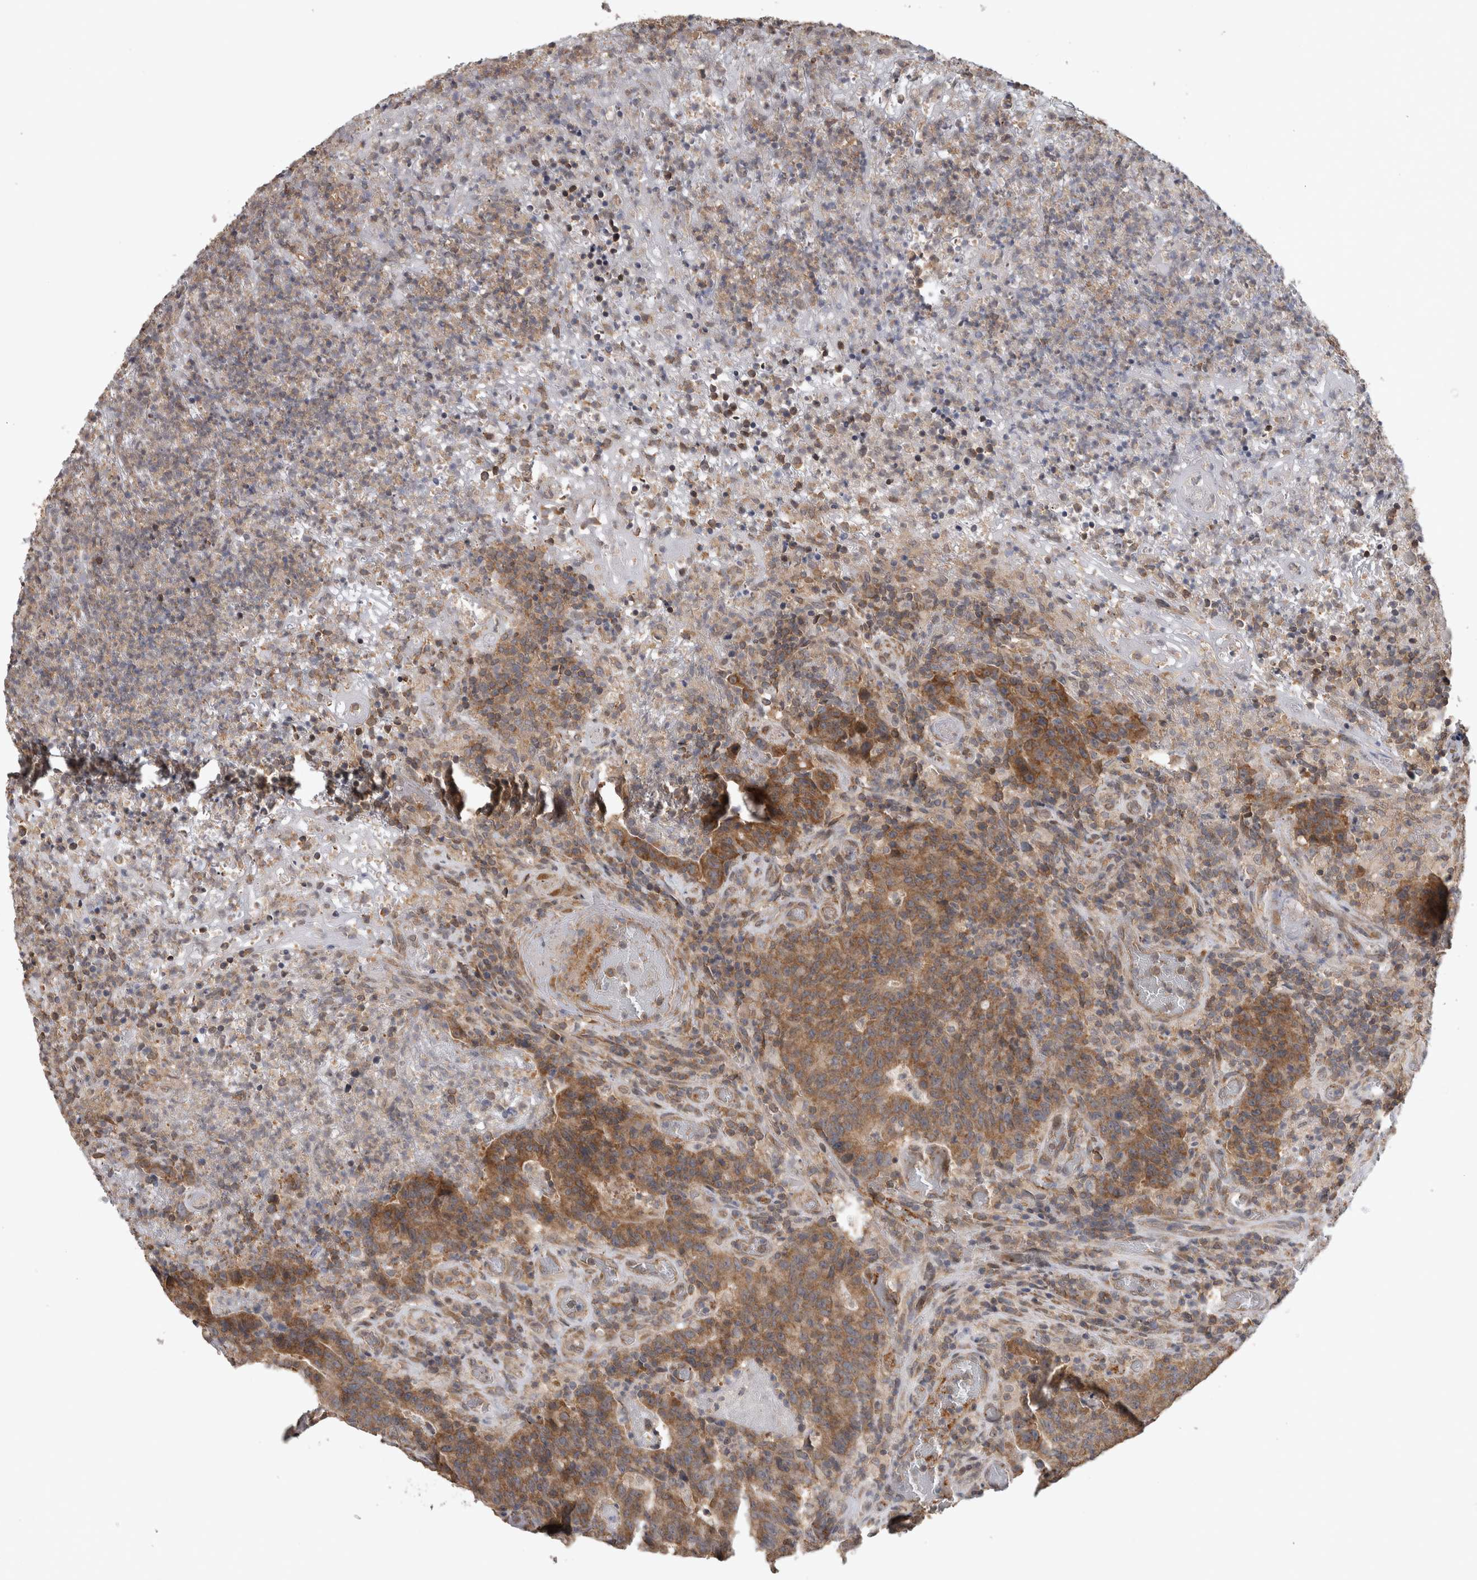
{"staining": {"intensity": "moderate", "quantity": "25%-75%", "location": "cytoplasmic/membranous"}, "tissue": "colorectal cancer", "cell_type": "Tumor cells", "image_type": "cancer", "snomed": [{"axis": "morphology", "description": "Adenocarcinoma, NOS"}, {"axis": "topography", "description": "Colon"}], "caption": "Immunohistochemical staining of human colorectal adenocarcinoma reveals medium levels of moderate cytoplasmic/membranous positivity in about 25%-75% of tumor cells.", "gene": "ATXN2", "patient": {"sex": "female", "age": 75}}